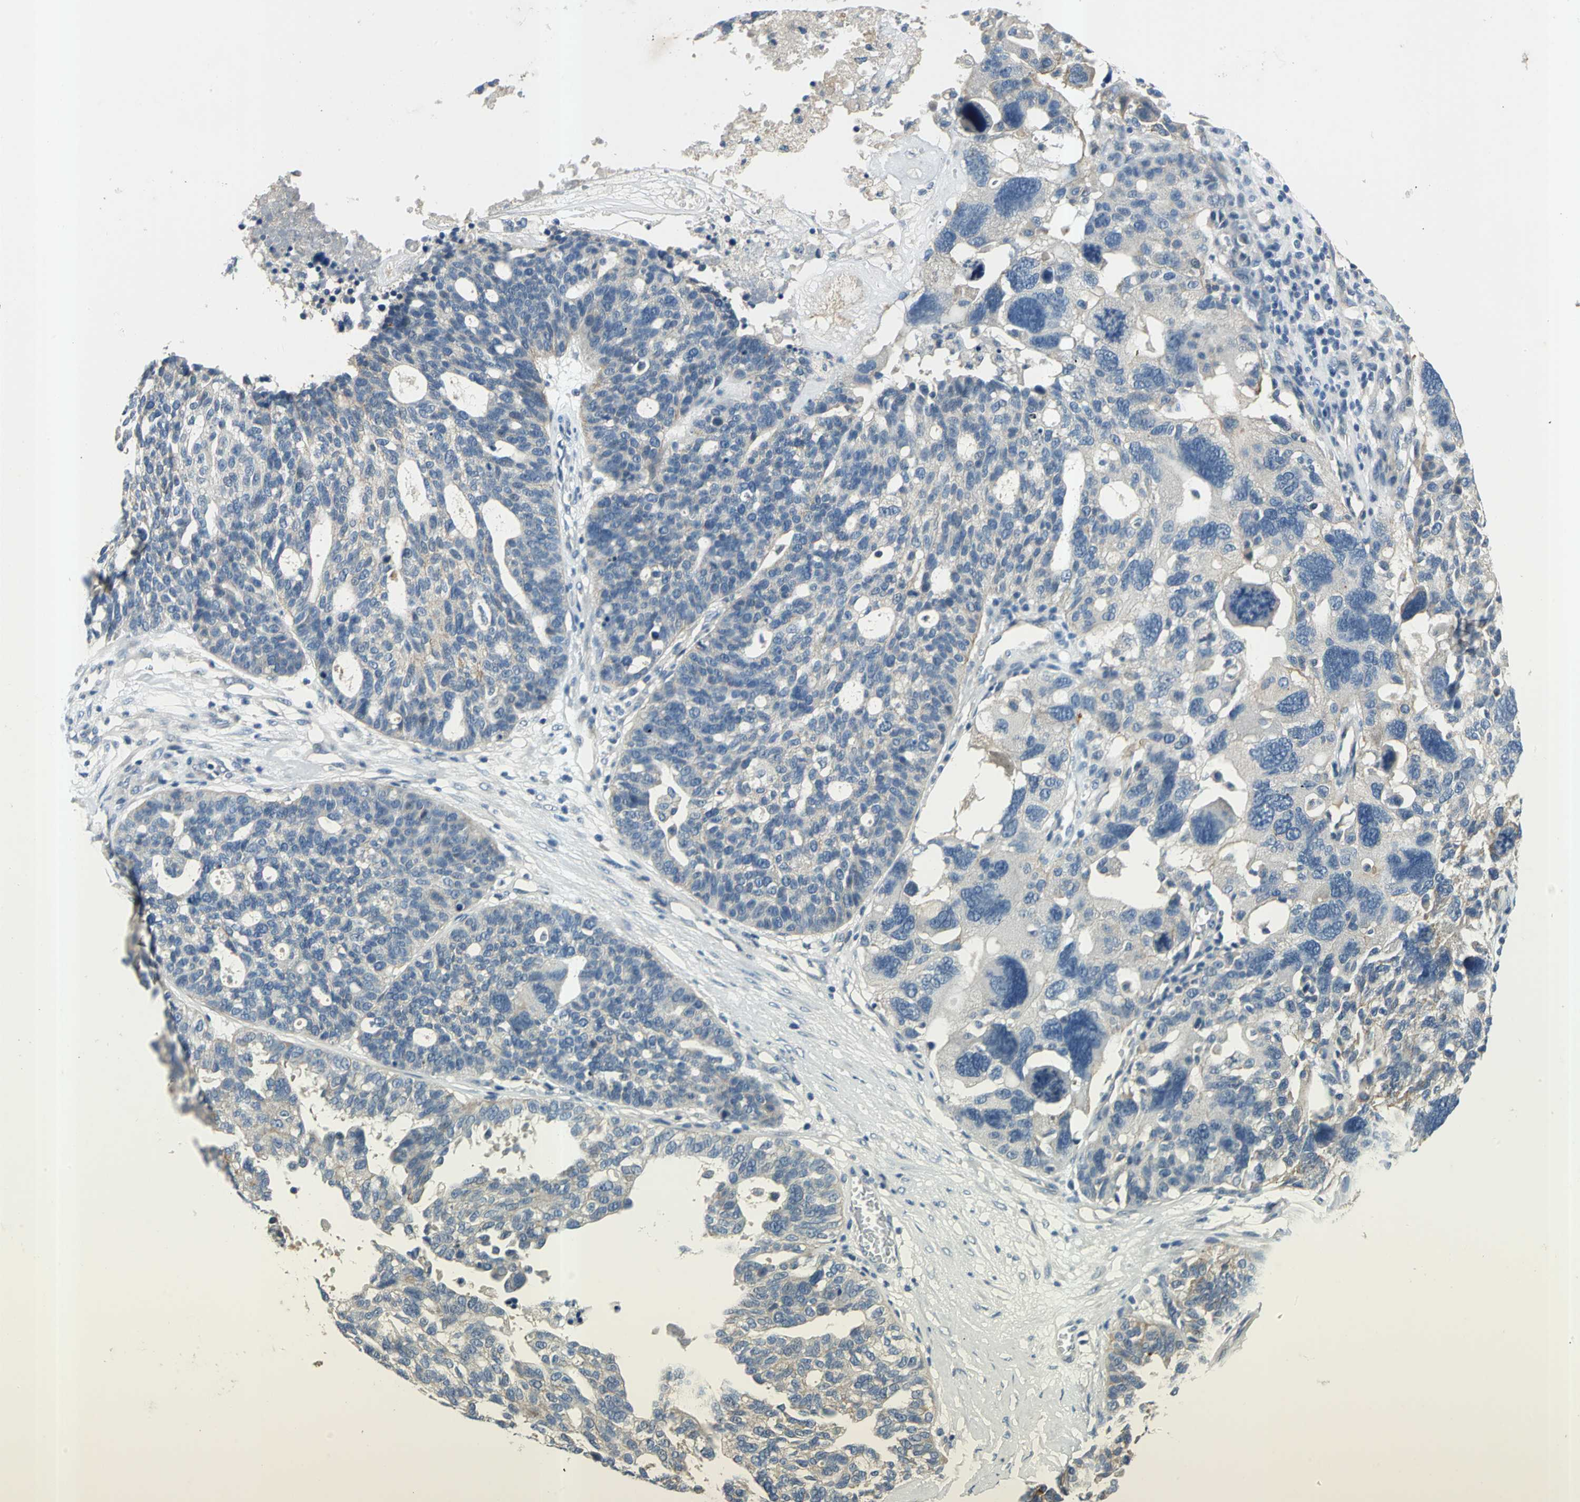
{"staining": {"intensity": "negative", "quantity": "none", "location": "none"}, "tissue": "ovarian cancer", "cell_type": "Tumor cells", "image_type": "cancer", "snomed": [{"axis": "morphology", "description": "Cystadenocarcinoma, serous, NOS"}, {"axis": "topography", "description": "Ovary"}], "caption": "The histopathology image shows no significant positivity in tumor cells of serous cystadenocarcinoma (ovarian).", "gene": "SLC16A7", "patient": {"sex": "female", "age": 59}}